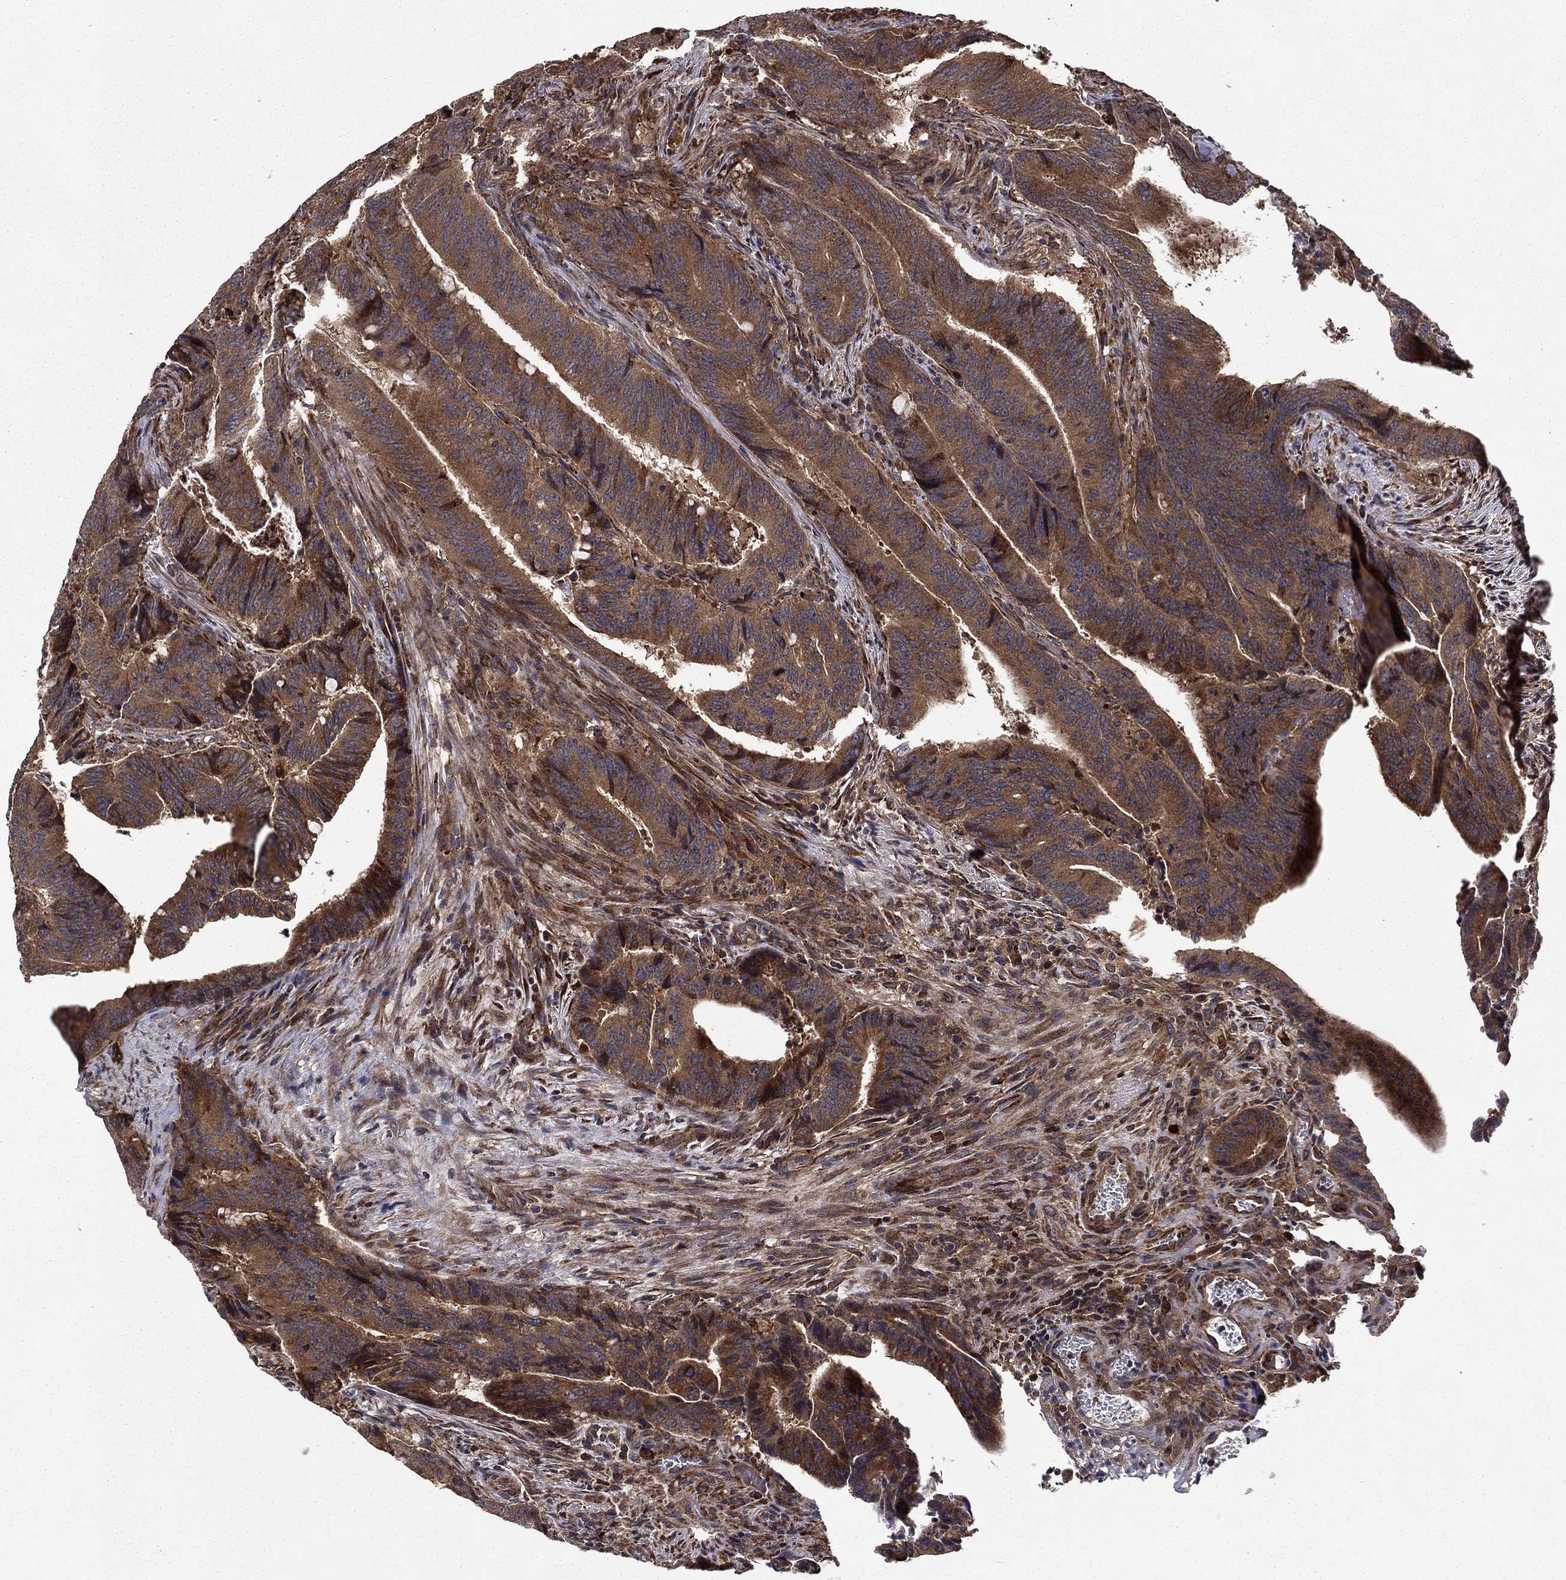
{"staining": {"intensity": "strong", "quantity": ">75%", "location": "cytoplasmic/membranous"}, "tissue": "colorectal cancer", "cell_type": "Tumor cells", "image_type": "cancer", "snomed": [{"axis": "morphology", "description": "Adenocarcinoma, NOS"}, {"axis": "topography", "description": "Colon"}], "caption": "Immunohistochemistry (IHC) image of adenocarcinoma (colorectal) stained for a protein (brown), which demonstrates high levels of strong cytoplasmic/membranous positivity in approximately >75% of tumor cells.", "gene": "BABAM2", "patient": {"sex": "female", "age": 87}}